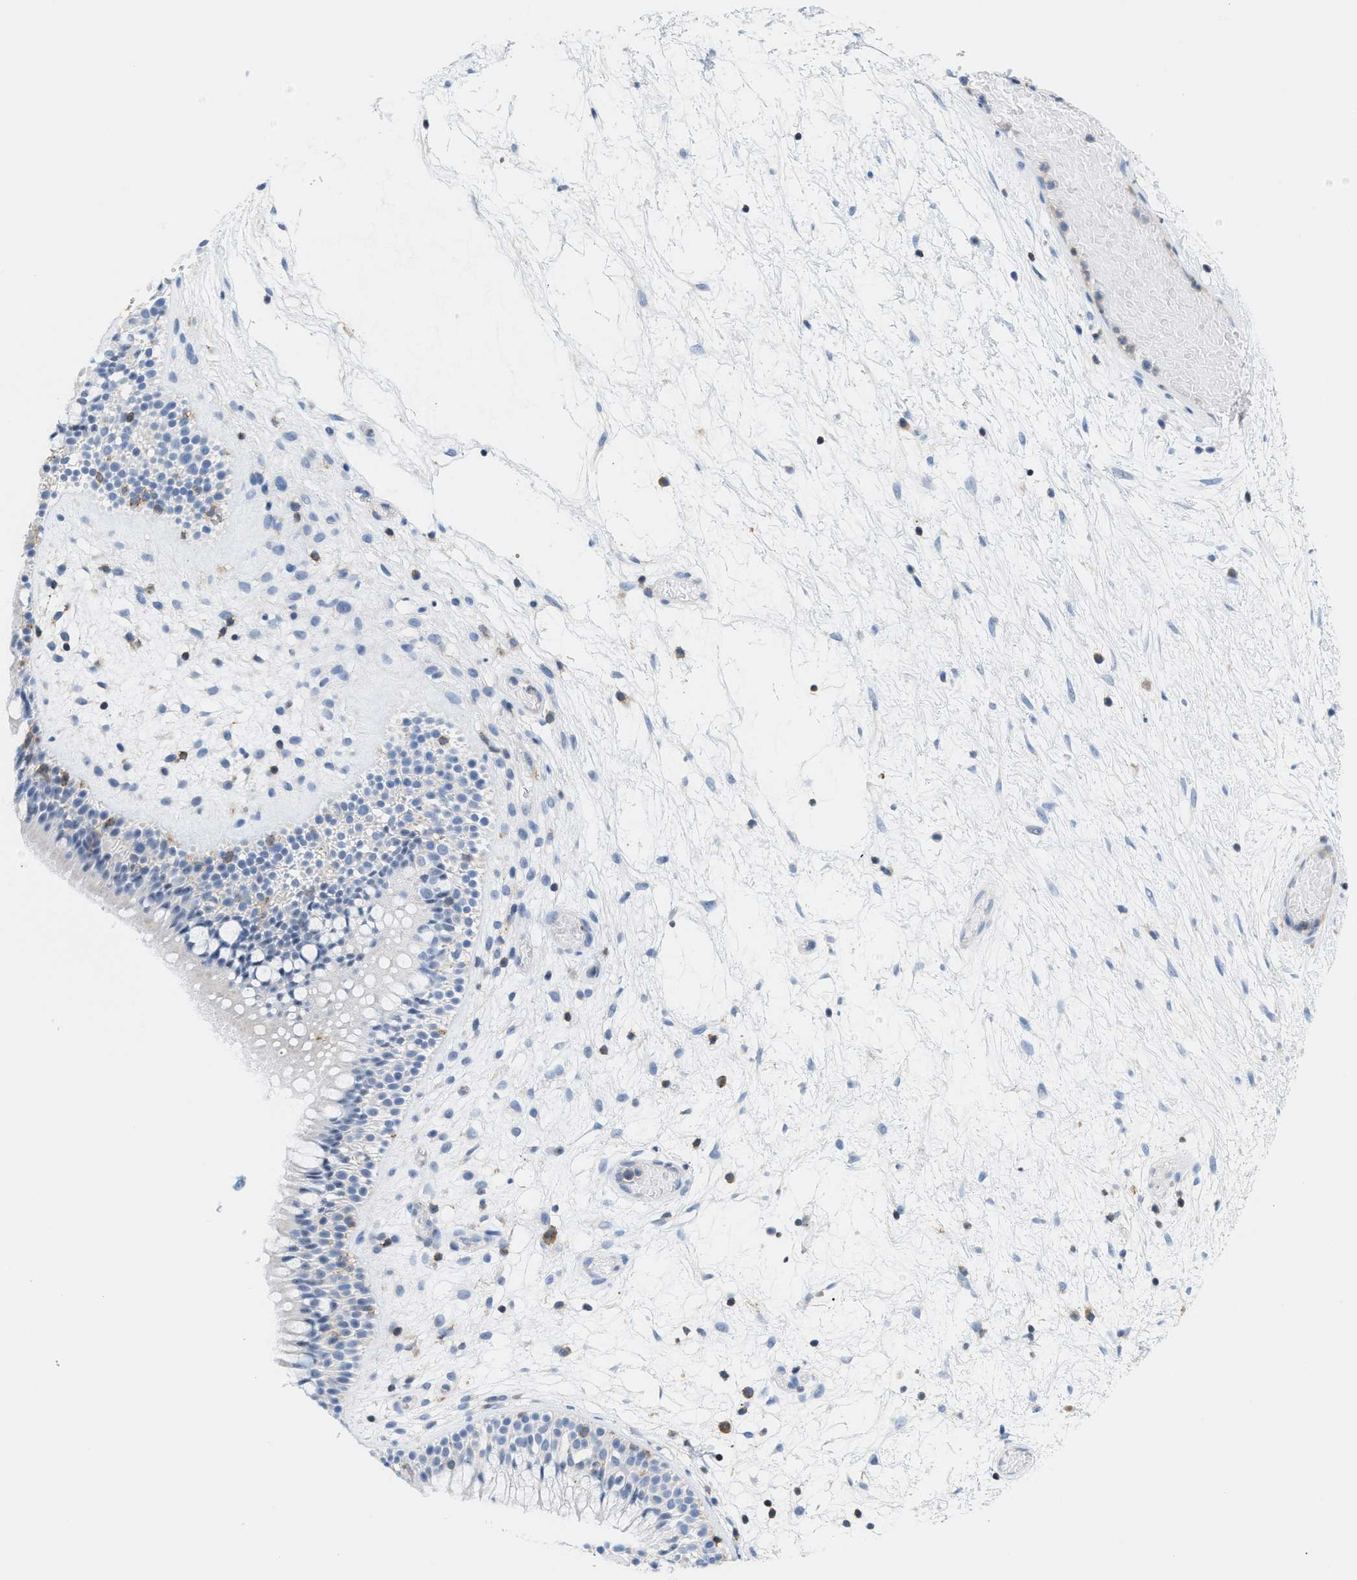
{"staining": {"intensity": "negative", "quantity": "none", "location": "none"}, "tissue": "nasopharynx", "cell_type": "Respiratory epithelial cells", "image_type": "normal", "snomed": [{"axis": "morphology", "description": "Normal tissue, NOS"}, {"axis": "morphology", "description": "Inflammation, NOS"}, {"axis": "topography", "description": "Nasopharynx"}], "caption": "A micrograph of nasopharynx stained for a protein reveals no brown staining in respiratory epithelial cells. Brightfield microscopy of IHC stained with DAB (3,3'-diaminobenzidine) (brown) and hematoxylin (blue), captured at high magnification.", "gene": "IL16", "patient": {"sex": "male", "age": 48}}